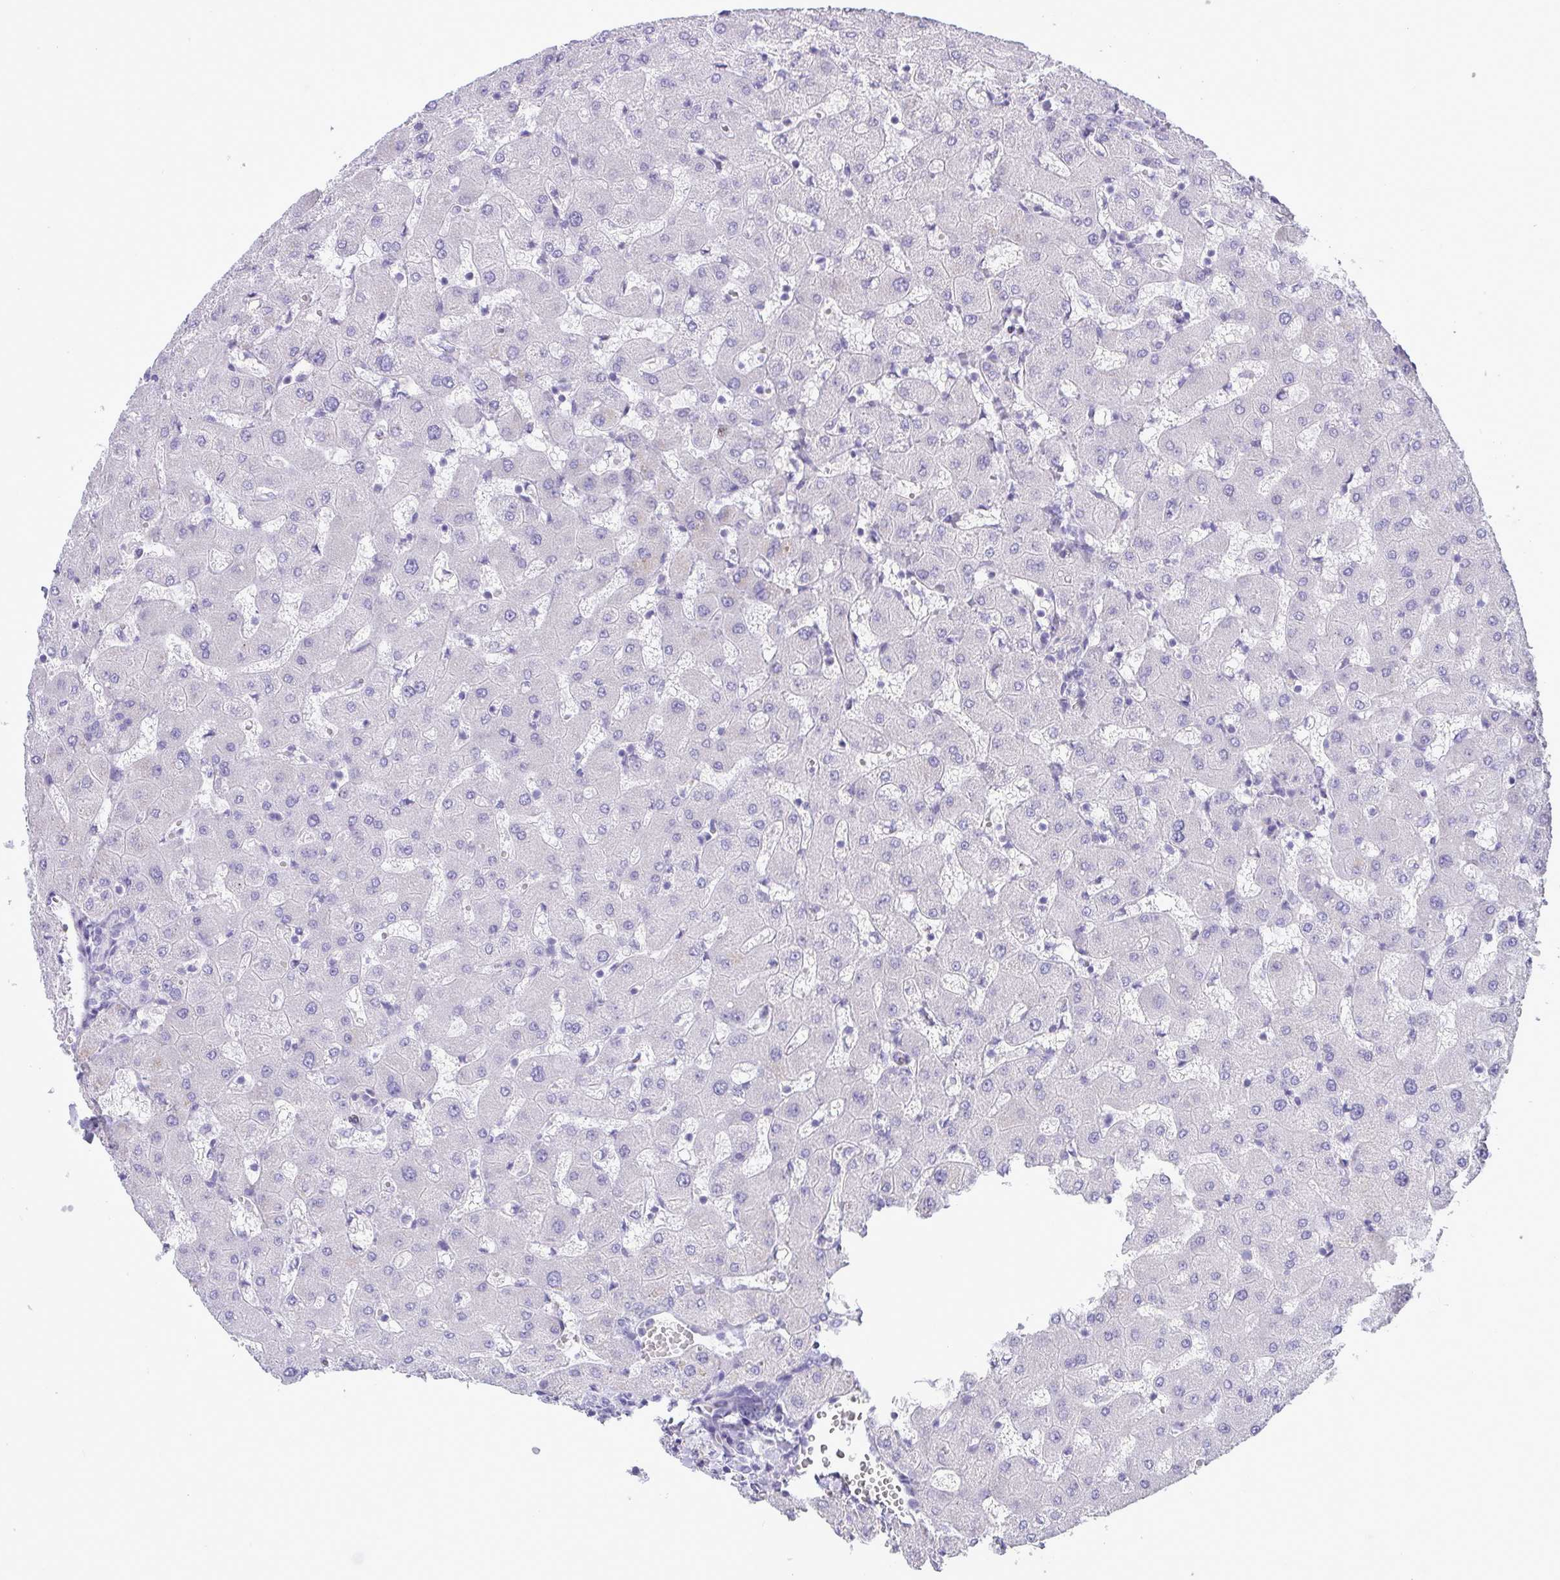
{"staining": {"intensity": "negative", "quantity": "none", "location": "none"}, "tissue": "liver", "cell_type": "Cholangiocytes", "image_type": "normal", "snomed": [{"axis": "morphology", "description": "Normal tissue, NOS"}, {"axis": "topography", "description": "Liver"}], "caption": "IHC micrograph of unremarkable liver: liver stained with DAB exhibits no significant protein positivity in cholangiocytes.", "gene": "C4orf33", "patient": {"sex": "female", "age": 63}}